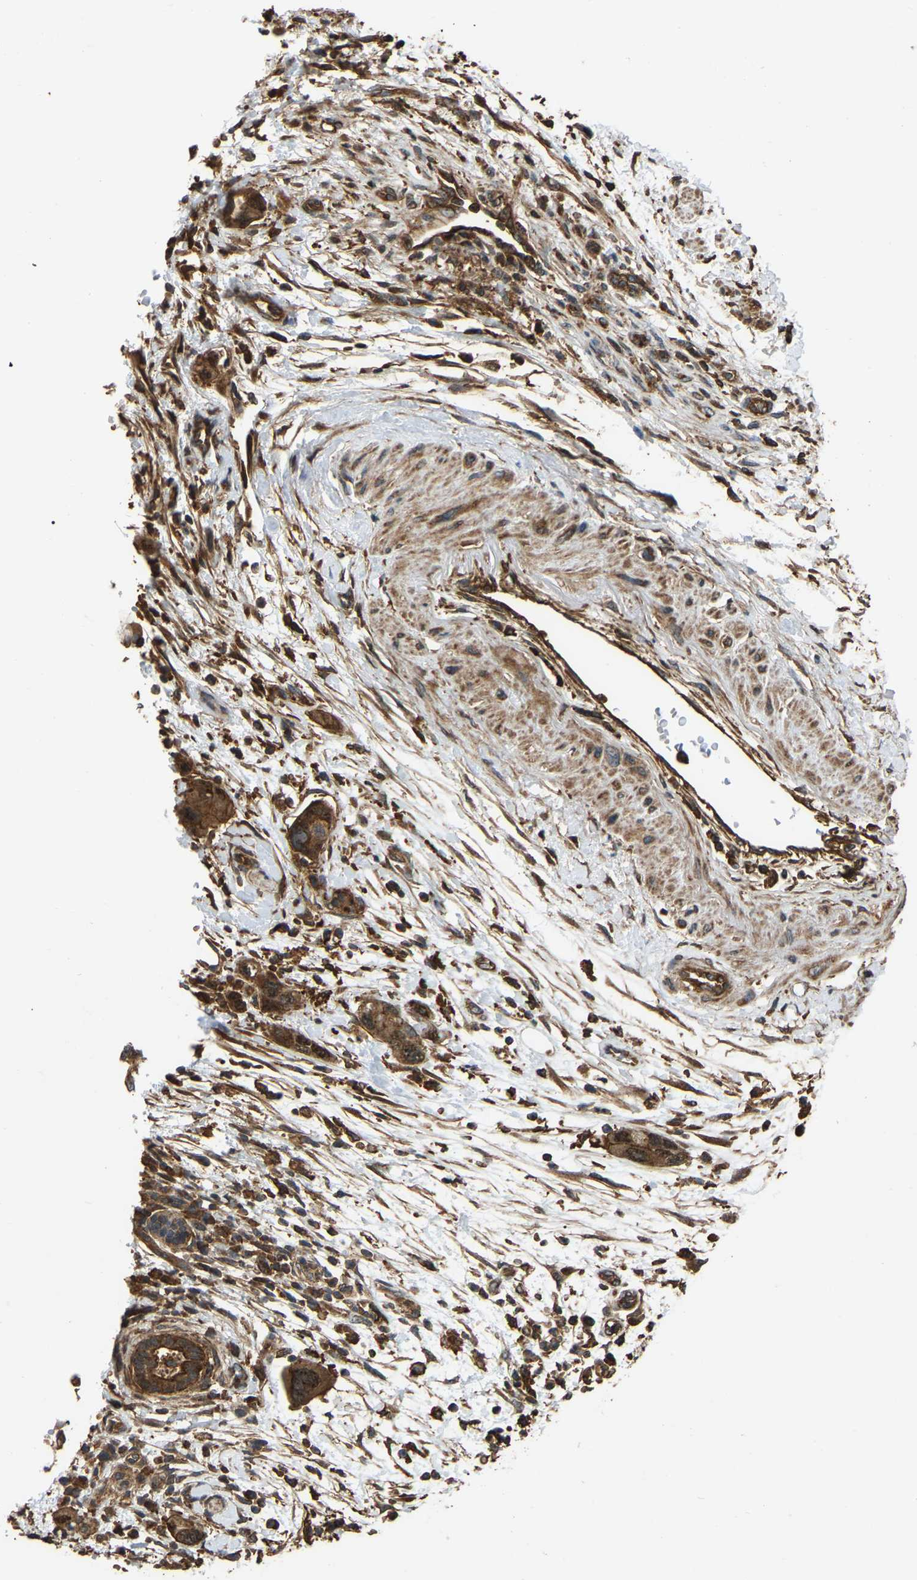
{"staining": {"intensity": "strong", "quantity": ">75%", "location": "cytoplasmic/membranous"}, "tissue": "pancreatic cancer", "cell_type": "Tumor cells", "image_type": "cancer", "snomed": [{"axis": "morphology", "description": "Normal tissue, NOS"}, {"axis": "morphology", "description": "Adenocarcinoma, NOS"}, {"axis": "topography", "description": "Pancreas"}], "caption": "IHC micrograph of neoplastic tissue: human adenocarcinoma (pancreatic) stained using immunohistochemistry reveals high levels of strong protein expression localized specifically in the cytoplasmic/membranous of tumor cells, appearing as a cytoplasmic/membranous brown color.", "gene": "SAMD9L", "patient": {"sex": "female", "age": 71}}